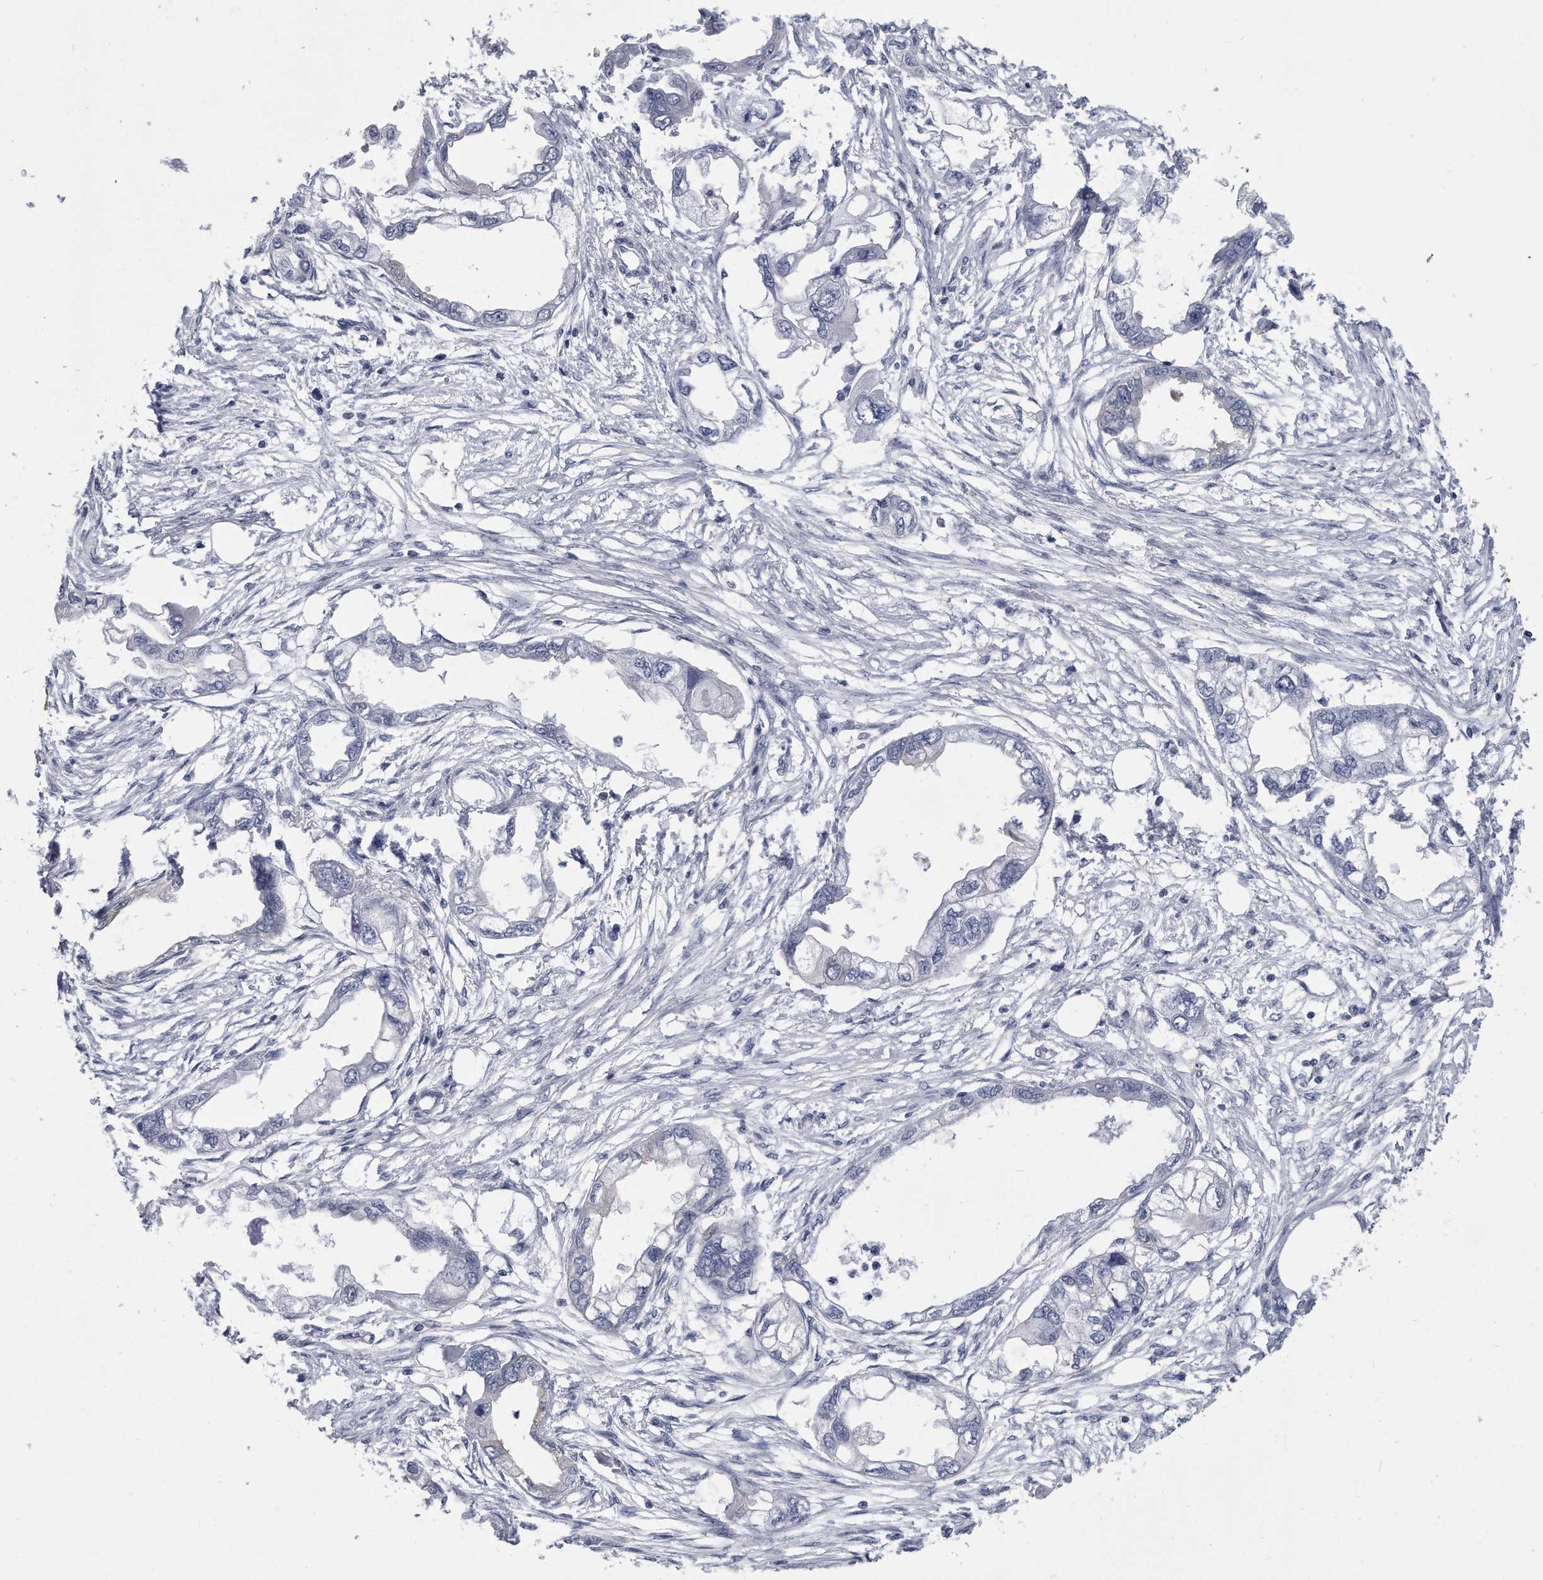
{"staining": {"intensity": "negative", "quantity": "none", "location": "none"}, "tissue": "endometrial cancer", "cell_type": "Tumor cells", "image_type": "cancer", "snomed": [{"axis": "morphology", "description": "Adenocarcinoma, NOS"}, {"axis": "morphology", "description": "Adenocarcinoma, metastatic, NOS"}, {"axis": "topography", "description": "Adipose tissue"}, {"axis": "topography", "description": "Endometrium"}], "caption": "Human endometrial adenocarcinoma stained for a protein using immunohistochemistry (IHC) demonstrates no expression in tumor cells.", "gene": "PYGB", "patient": {"sex": "female", "age": 67}}